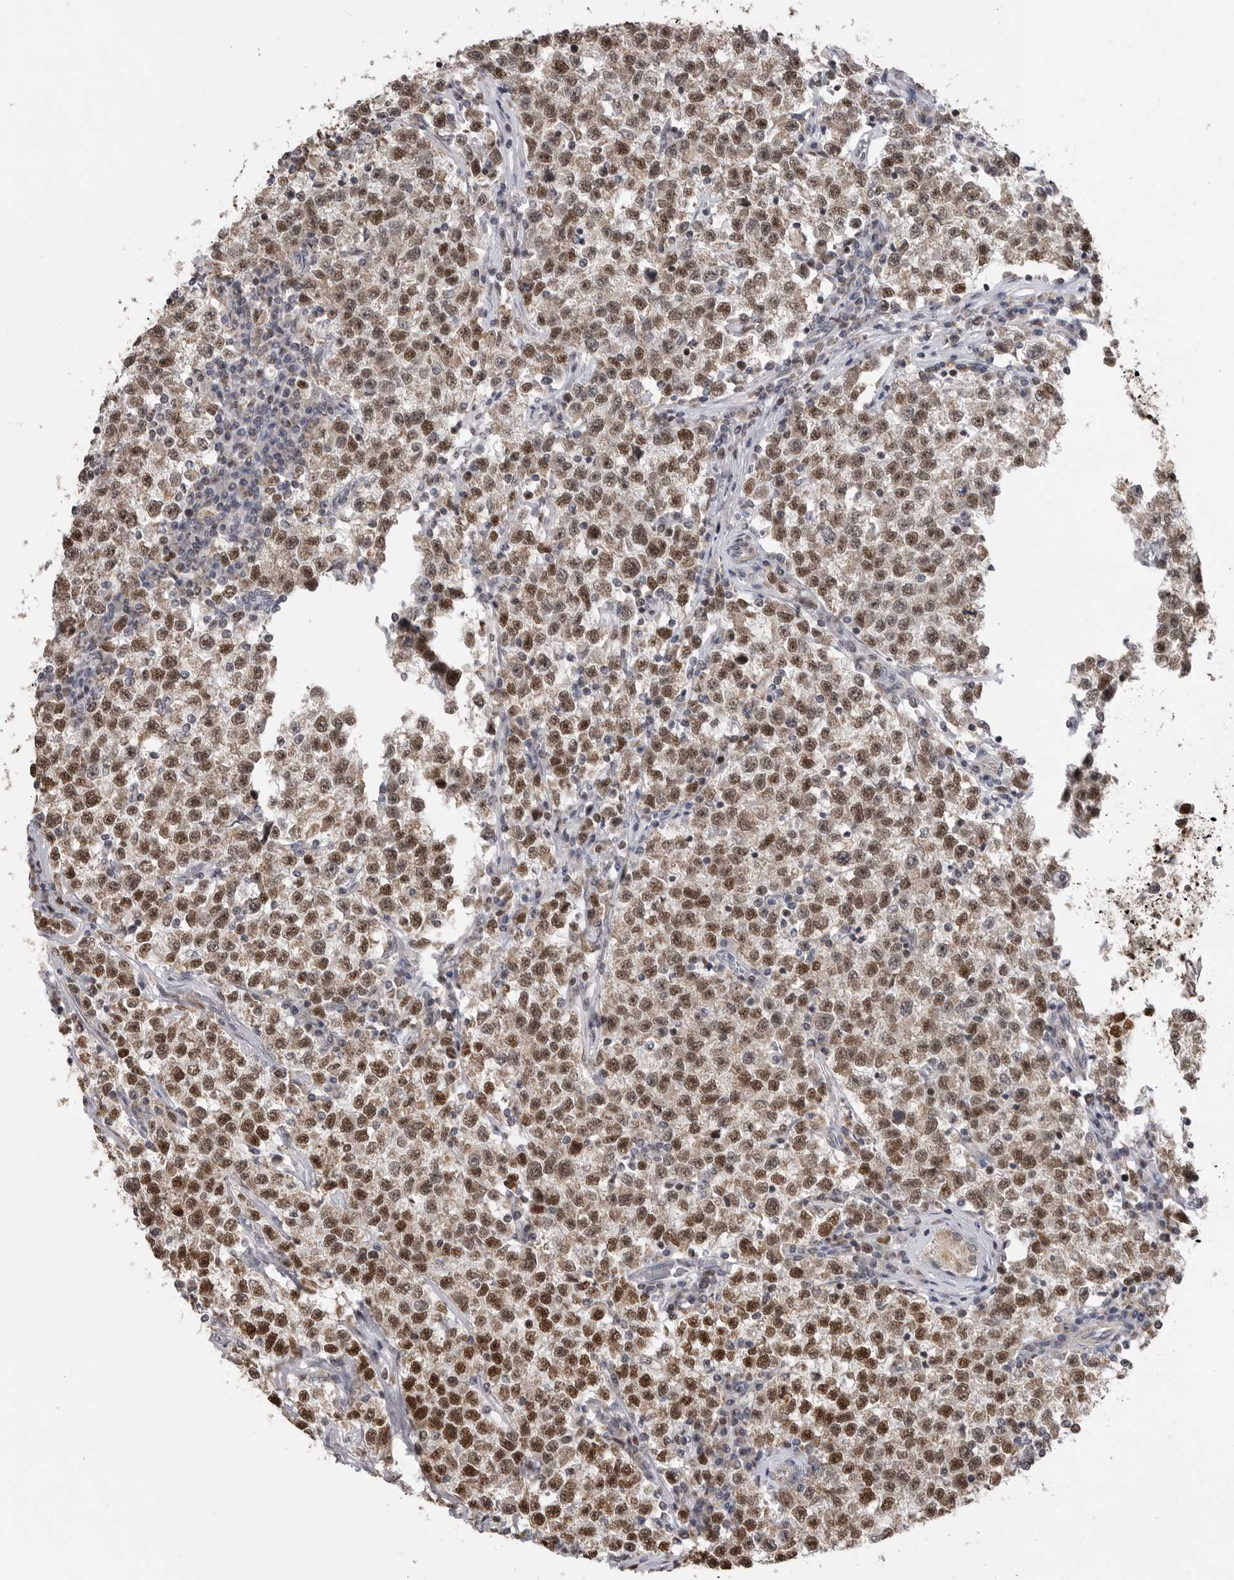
{"staining": {"intensity": "strong", "quantity": ">75%", "location": "nuclear"}, "tissue": "testis cancer", "cell_type": "Tumor cells", "image_type": "cancer", "snomed": [{"axis": "morphology", "description": "Seminoma, NOS"}, {"axis": "topography", "description": "Testis"}], "caption": "Immunohistochemical staining of testis cancer (seminoma) demonstrates high levels of strong nuclear positivity in approximately >75% of tumor cells.", "gene": "SMARCC1", "patient": {"sex": "male", "age": 22}}